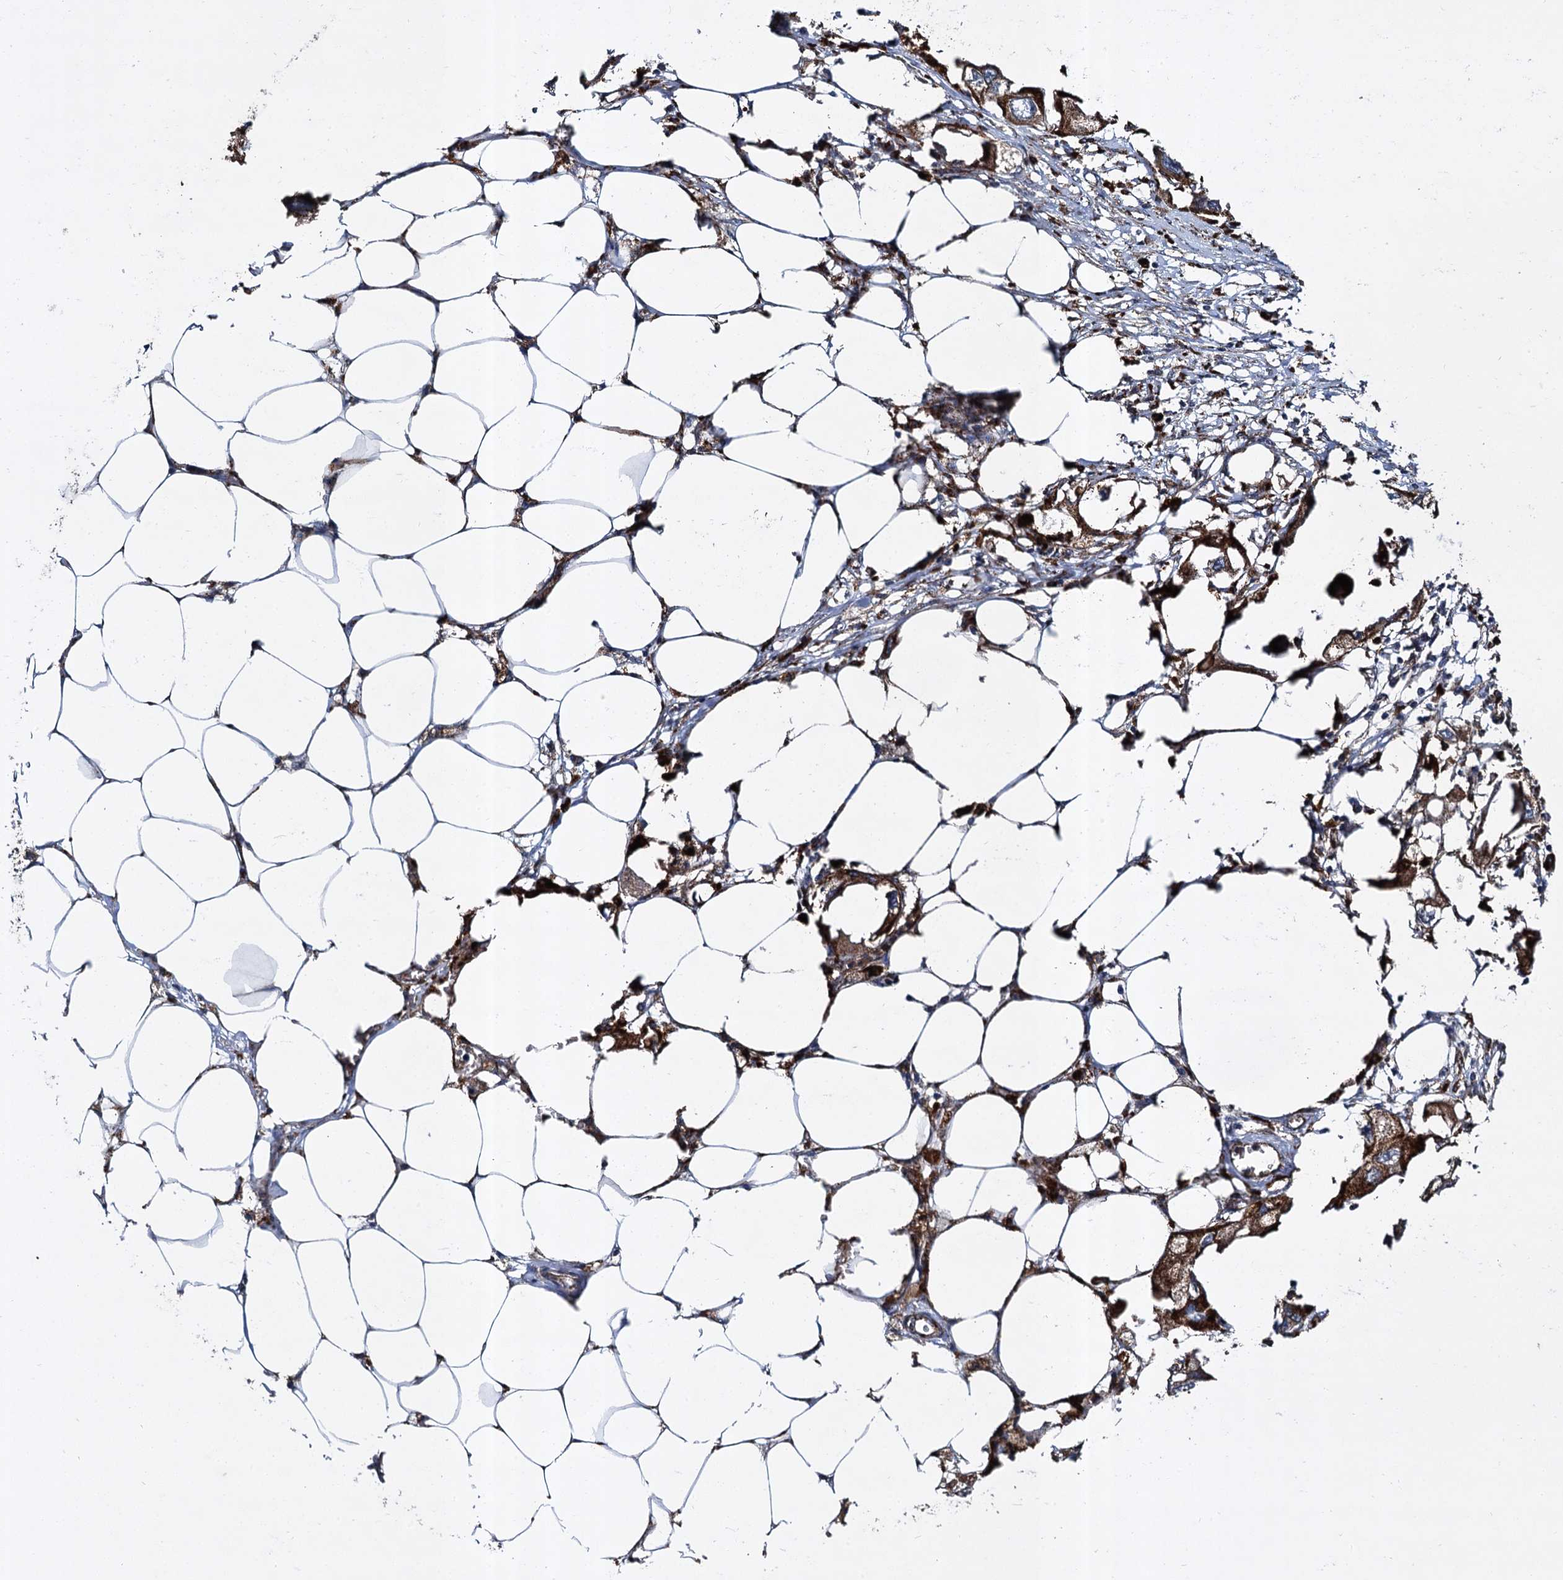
{"staining": {"intensity": "strong", "quantity": ">75%", "location": "cytoplasmic/membranous"}, "tissue": "endometrial cancer", "cell_type": "Tumor cells", "image_type": "cancer", "snomed": [{"axis": "morphology", "description": "Adenocarcinoma, NOS"}, {"axis": "morphology", "description": "Adenocarcinoma, metastatic, NOS"}, {"axis": "topography", "description": "Adipose tissue"}, {"axis": "topography", "description": "Endometrium"}], "caption": "Protein staining of endometrial metastatic adenocarcinoma tissue shows strong cytoplasmic/membranous positivity in approximately >75% of tumor cells. (DAB IHC, brown staining for protein, blue staining for nuclei).", "gene": "GBA1", "patient": {"sex": "female", "age": 67}}